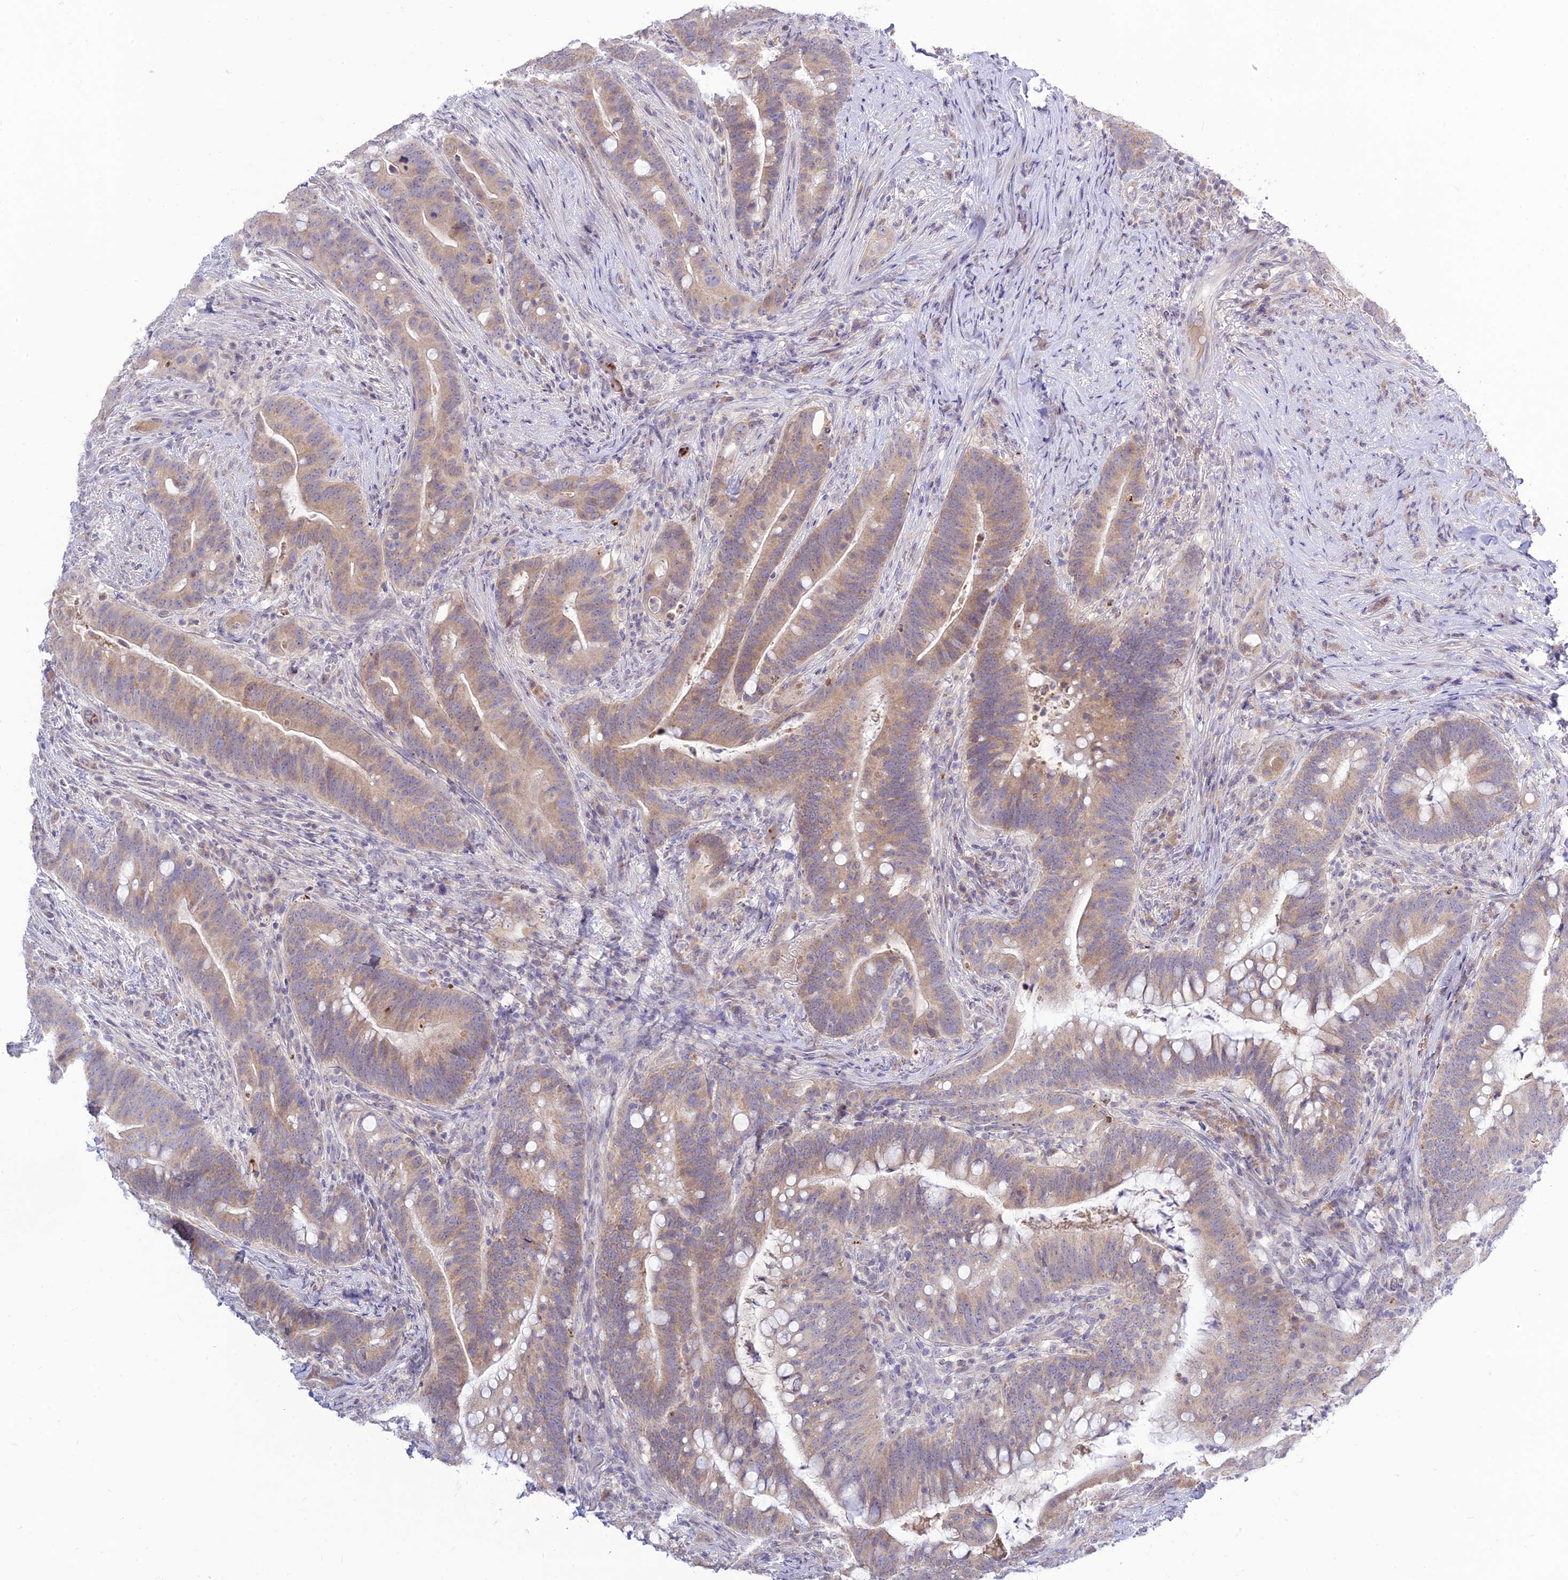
{"staining": {"intensity": "weak", "quantity": ">75%", "location": "cytoplasmic/membranous"}, "tissue": "colorectal cancer", "cell_type": "Tumor cells", "image_type": "cancer", "snomed": [{"axis": "morphology", "description": "Adenocarcinoma, NOS"}, {"axis": "topography", "description": "Colon"}], "caption": "Human adenocarcinoma (colorectal) stained with a brown dye reveals weak cytoplasmic/membranous positive expression in about >75% of tumor cells.", "gene": "TMEM40", "patient": {"sex": "female", "age": 66}}